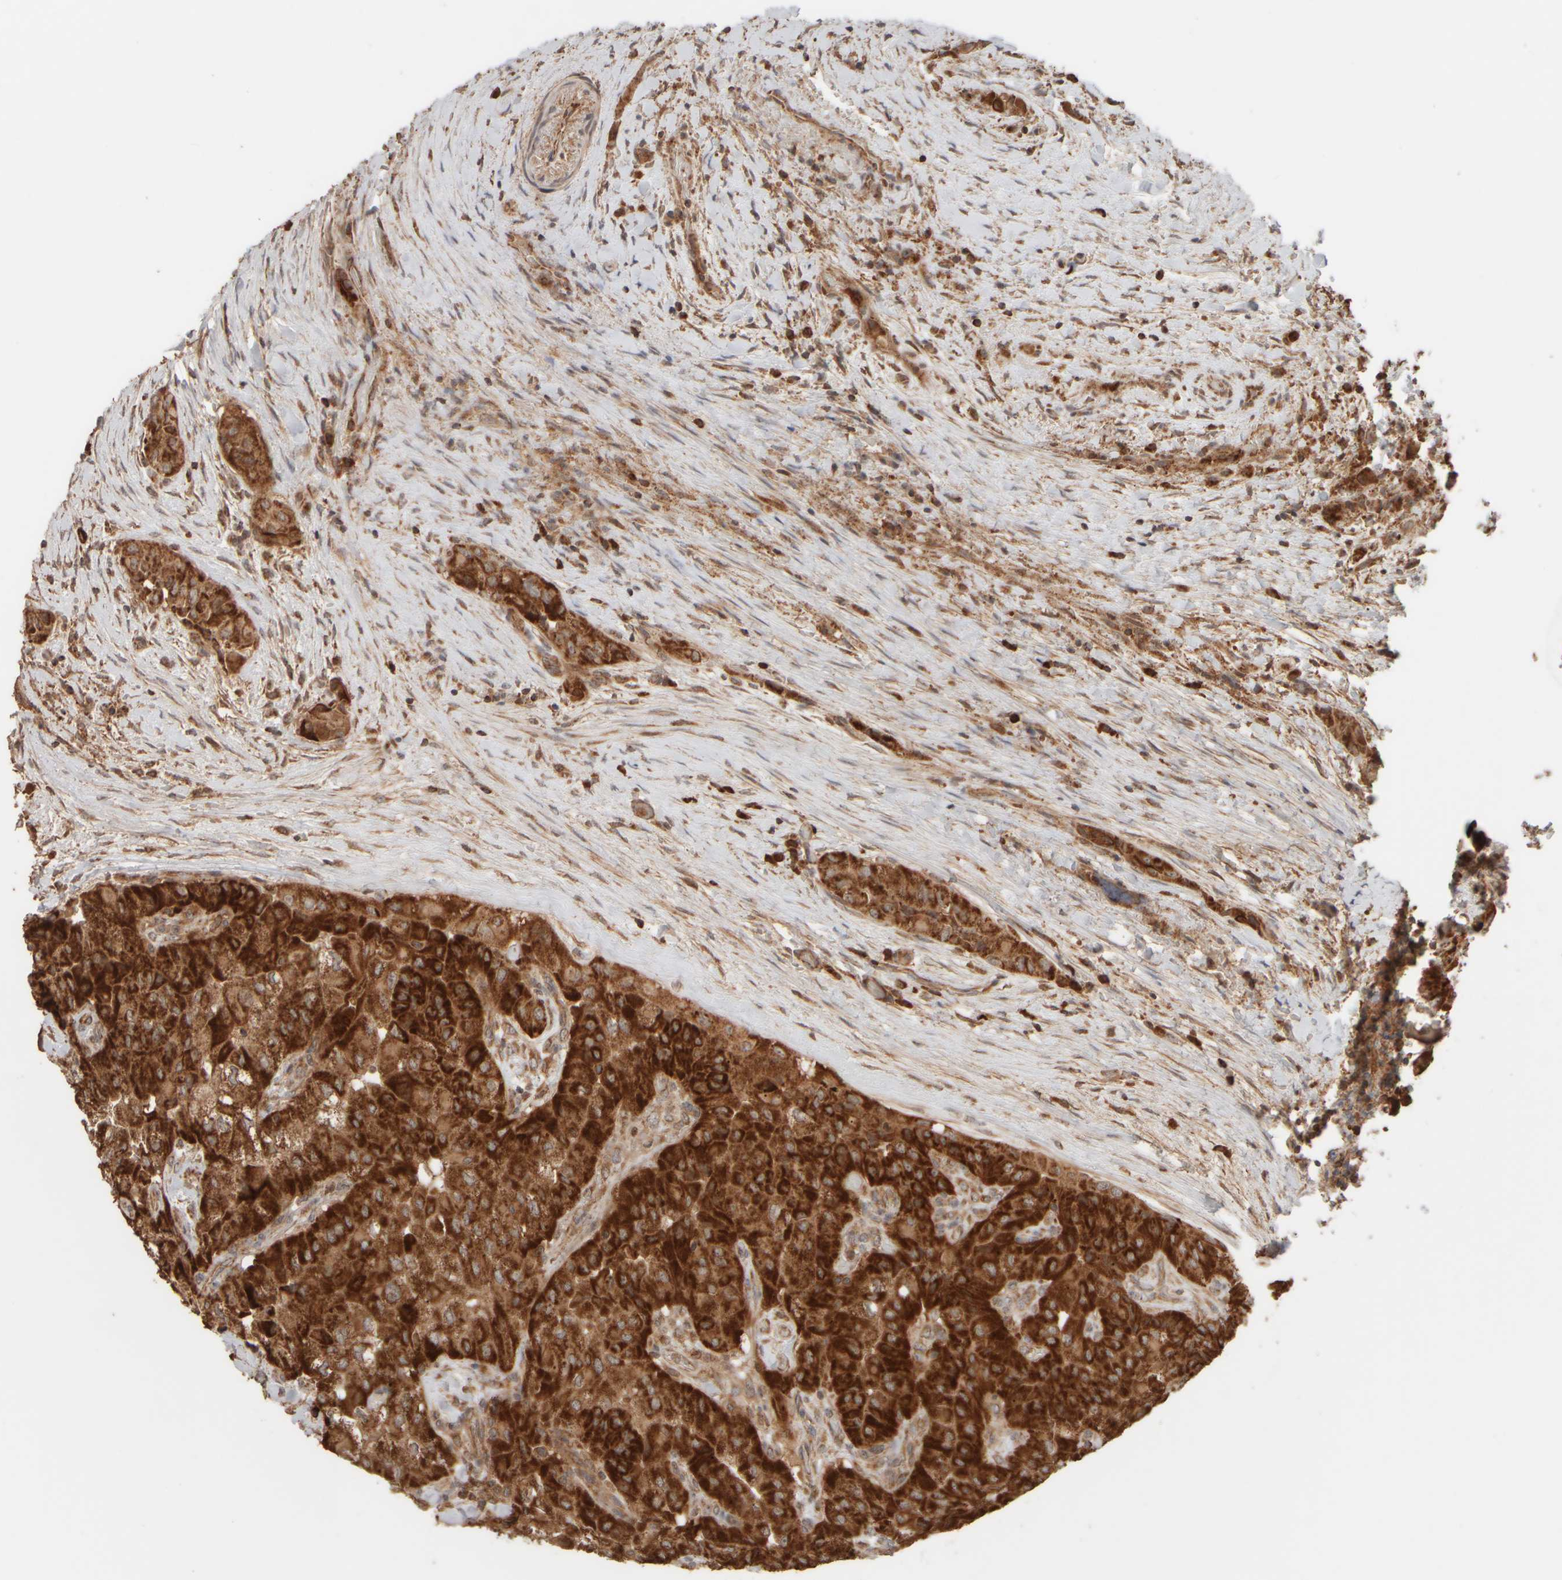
{"staining": {"intensity": "strong", "quantity": ">75%", "location": "cytoplasmic/membranous"}, "tissue": "thyroid cancer", "cell_type": "Tumor cells", "image_type": "cancer", "snomed": [{"axis": "morphology", "description": "Papillary adenocarcinoma, NOS"}, {"axis": "topography", "description": "Thyroid gland"}], "caption": "Immunohistochemical staining of human thyroid papillary adenocarcinoma exhibits high levels of strong cytoplasmic/membranous positivity in about >75% of tumor cells.", "gene": "EIF2B3", "patient": {"sex": "female", "age": 59}}